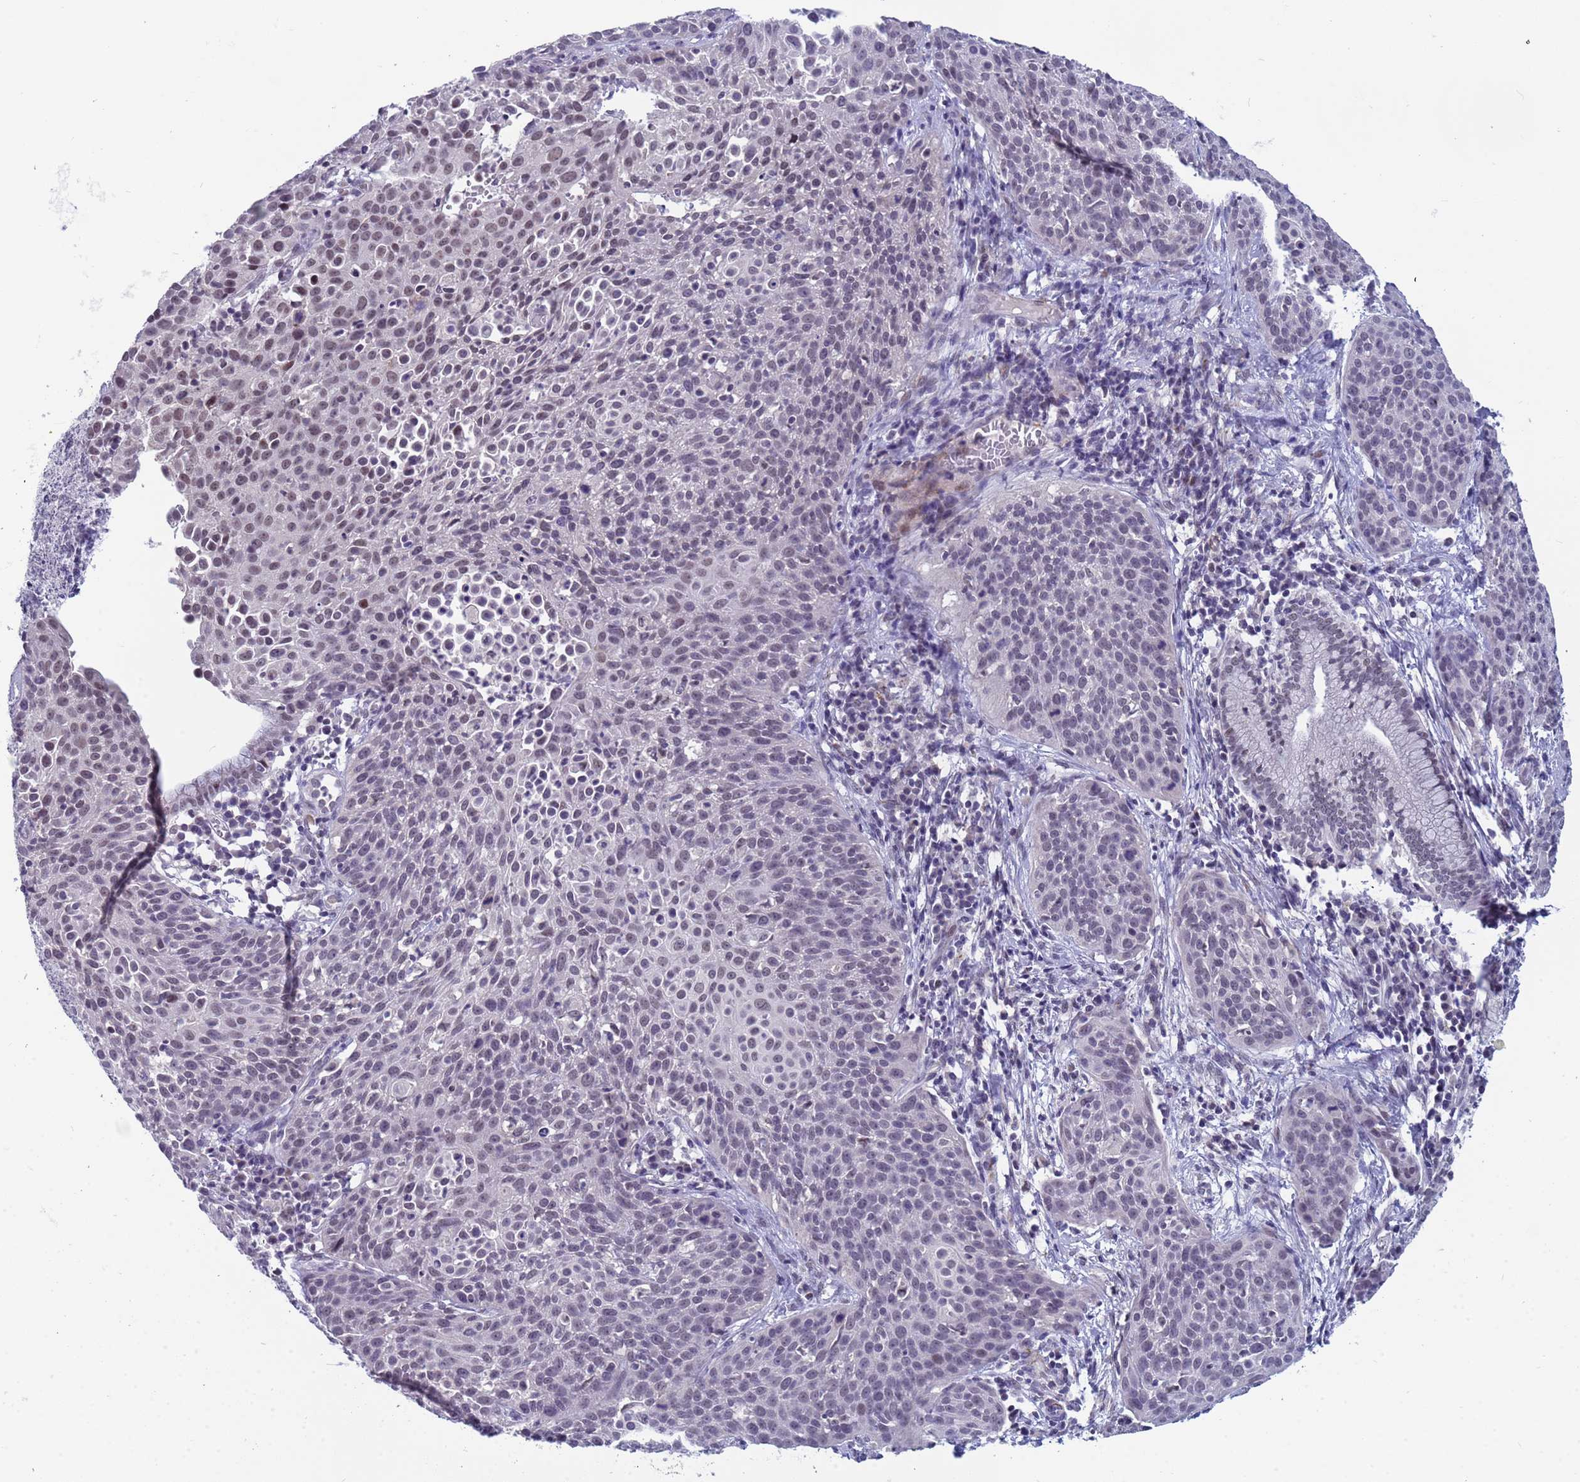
{"staining": {"intensity": "weak", "quantity": "<25%", "location": "nuclear"}, "tissue": "cervical cancer", "cell_type": "Tumor cells", "image_type": "cancer", "snomed": [{"axis": "morphology", "description": "Squamous cell carcinoma, NOS"}, {"axis": "topography", "description": "Cervix"}], "caption": "Tumor cells show no significant staining in cervical cancer (squamous cell carcinoma). (Stains: DAB (3,3'-diaminobenzidine) immunohistochemistry (IHC) with hematoxylin counter stain, Microscopy: brightfield microscopy at high magnification).", "gene": "CXorf65", "patient": {"sex": "female", "age": 38}}